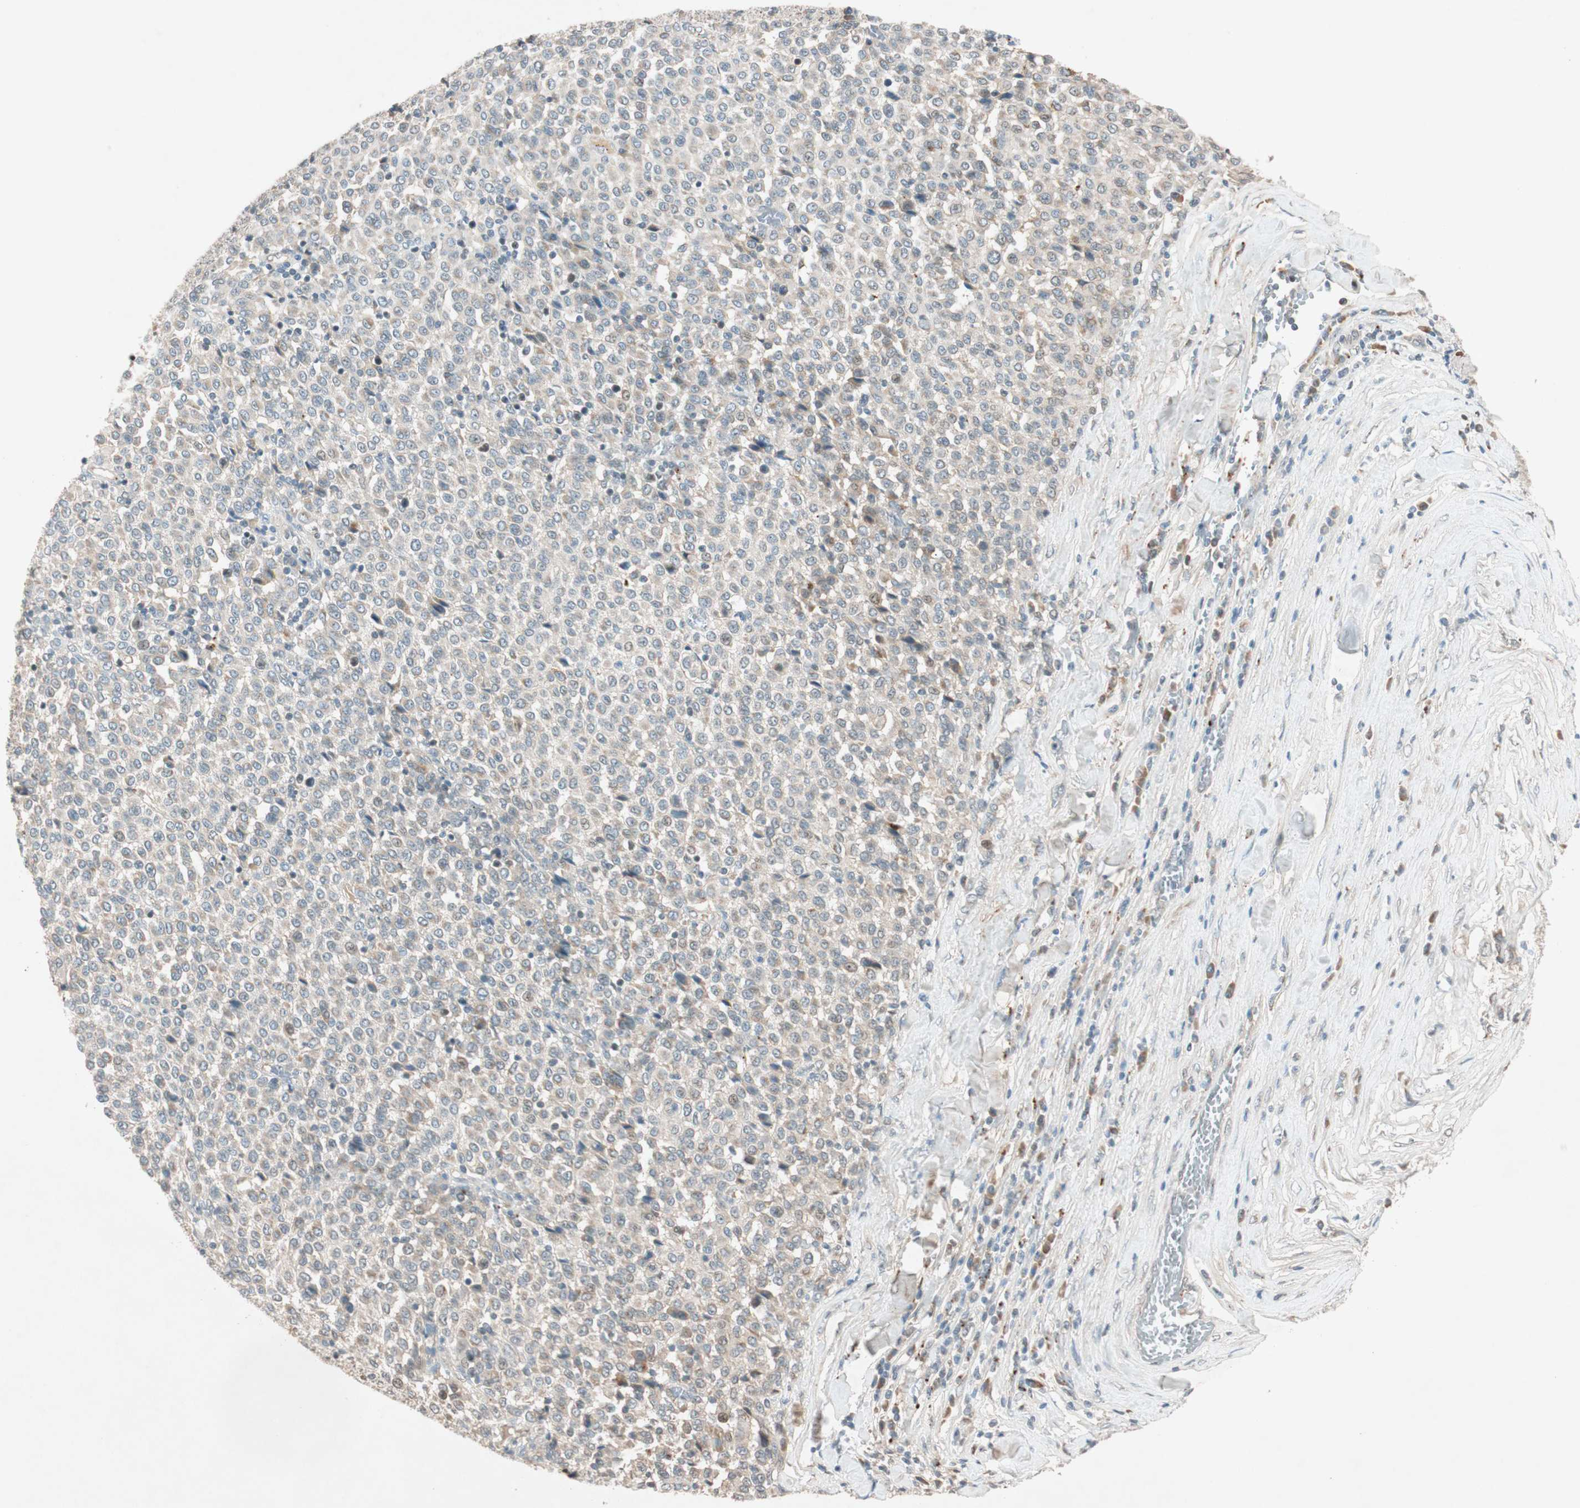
{"staining": {"intensity": "negative", "quantity": "none", "location": "none"}, "tissue": "melanoma", "cell_type": "Tumor cells", "image_type": "cancer", "snomed": [{"axis": "morphology", "description": "Malignant melanoma, Metastatic site"}, {"axis": "topography", "description": "Pancreas"}], "caption": "Immunohistochemistry micrograph of human malignant melanoma (metastatic site) stained for a protein (brown), which reveals no staining in tumor cells.", "gene": "EPHA6", "patient": {"sex": "female", "age": 30}}